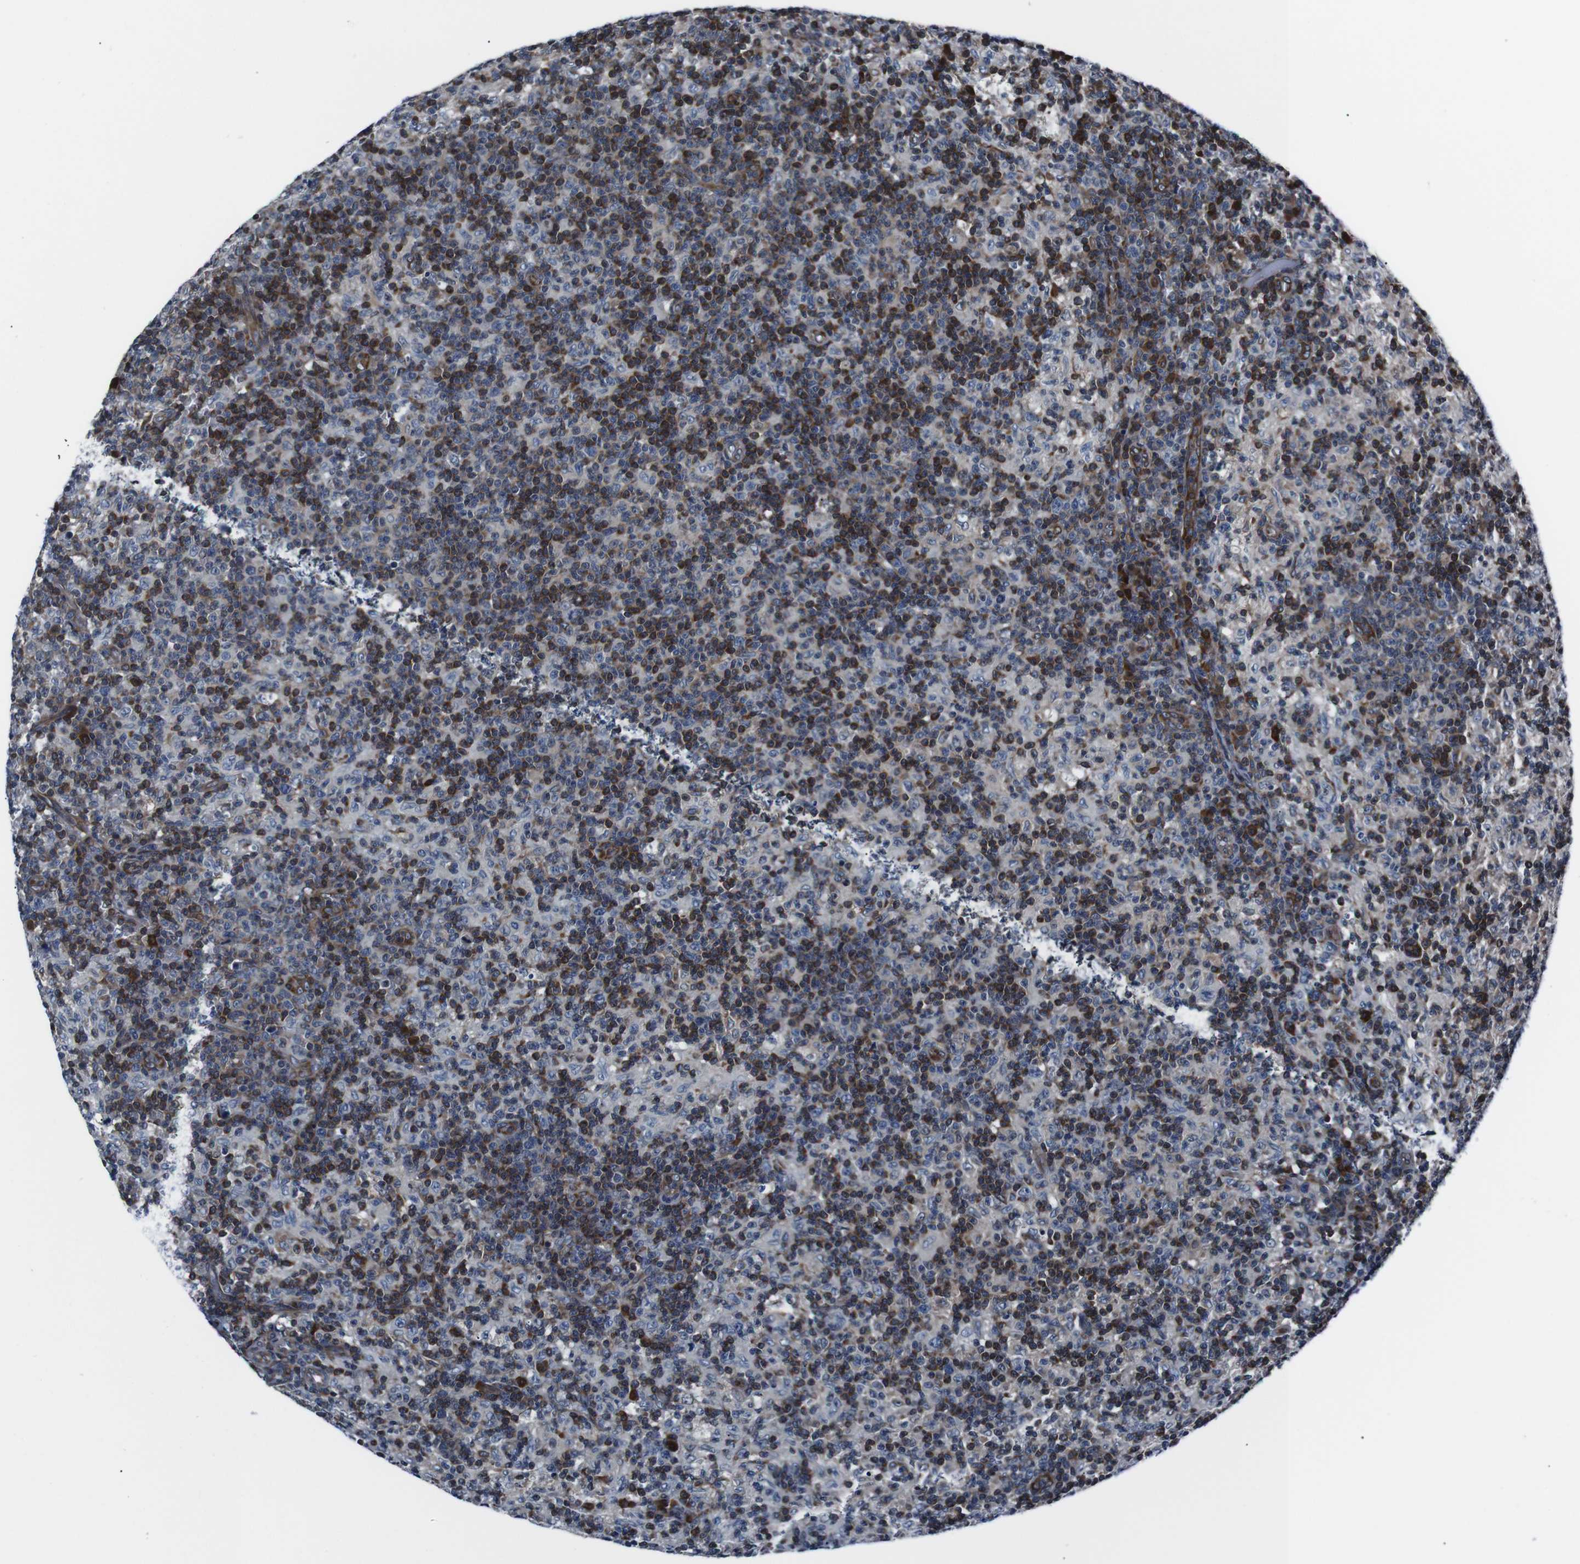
{"staining": {"intensity": "weak", "quantity": ">75%", "location": "cytoplasmic/membranous"}, "tissue": "lymph node", "cell_type": "Germinal center cells", "image_type": "normal", "snomed": [{"axis": "morphology", "description": "Normal tissue, NOS"}, {"axis": "morphology", "description": "Inflammation, NOS"}, {"axis": "topography", "description": "Lymph node"}], "caption": "Protein analysis of unremarkable lymph node demonstrates weak cytoplasmic/membranous expression in approximately >75% of germinal center cells.", "gene": "EIF4A2", "patient": {"sex": "male", "age": 55}}